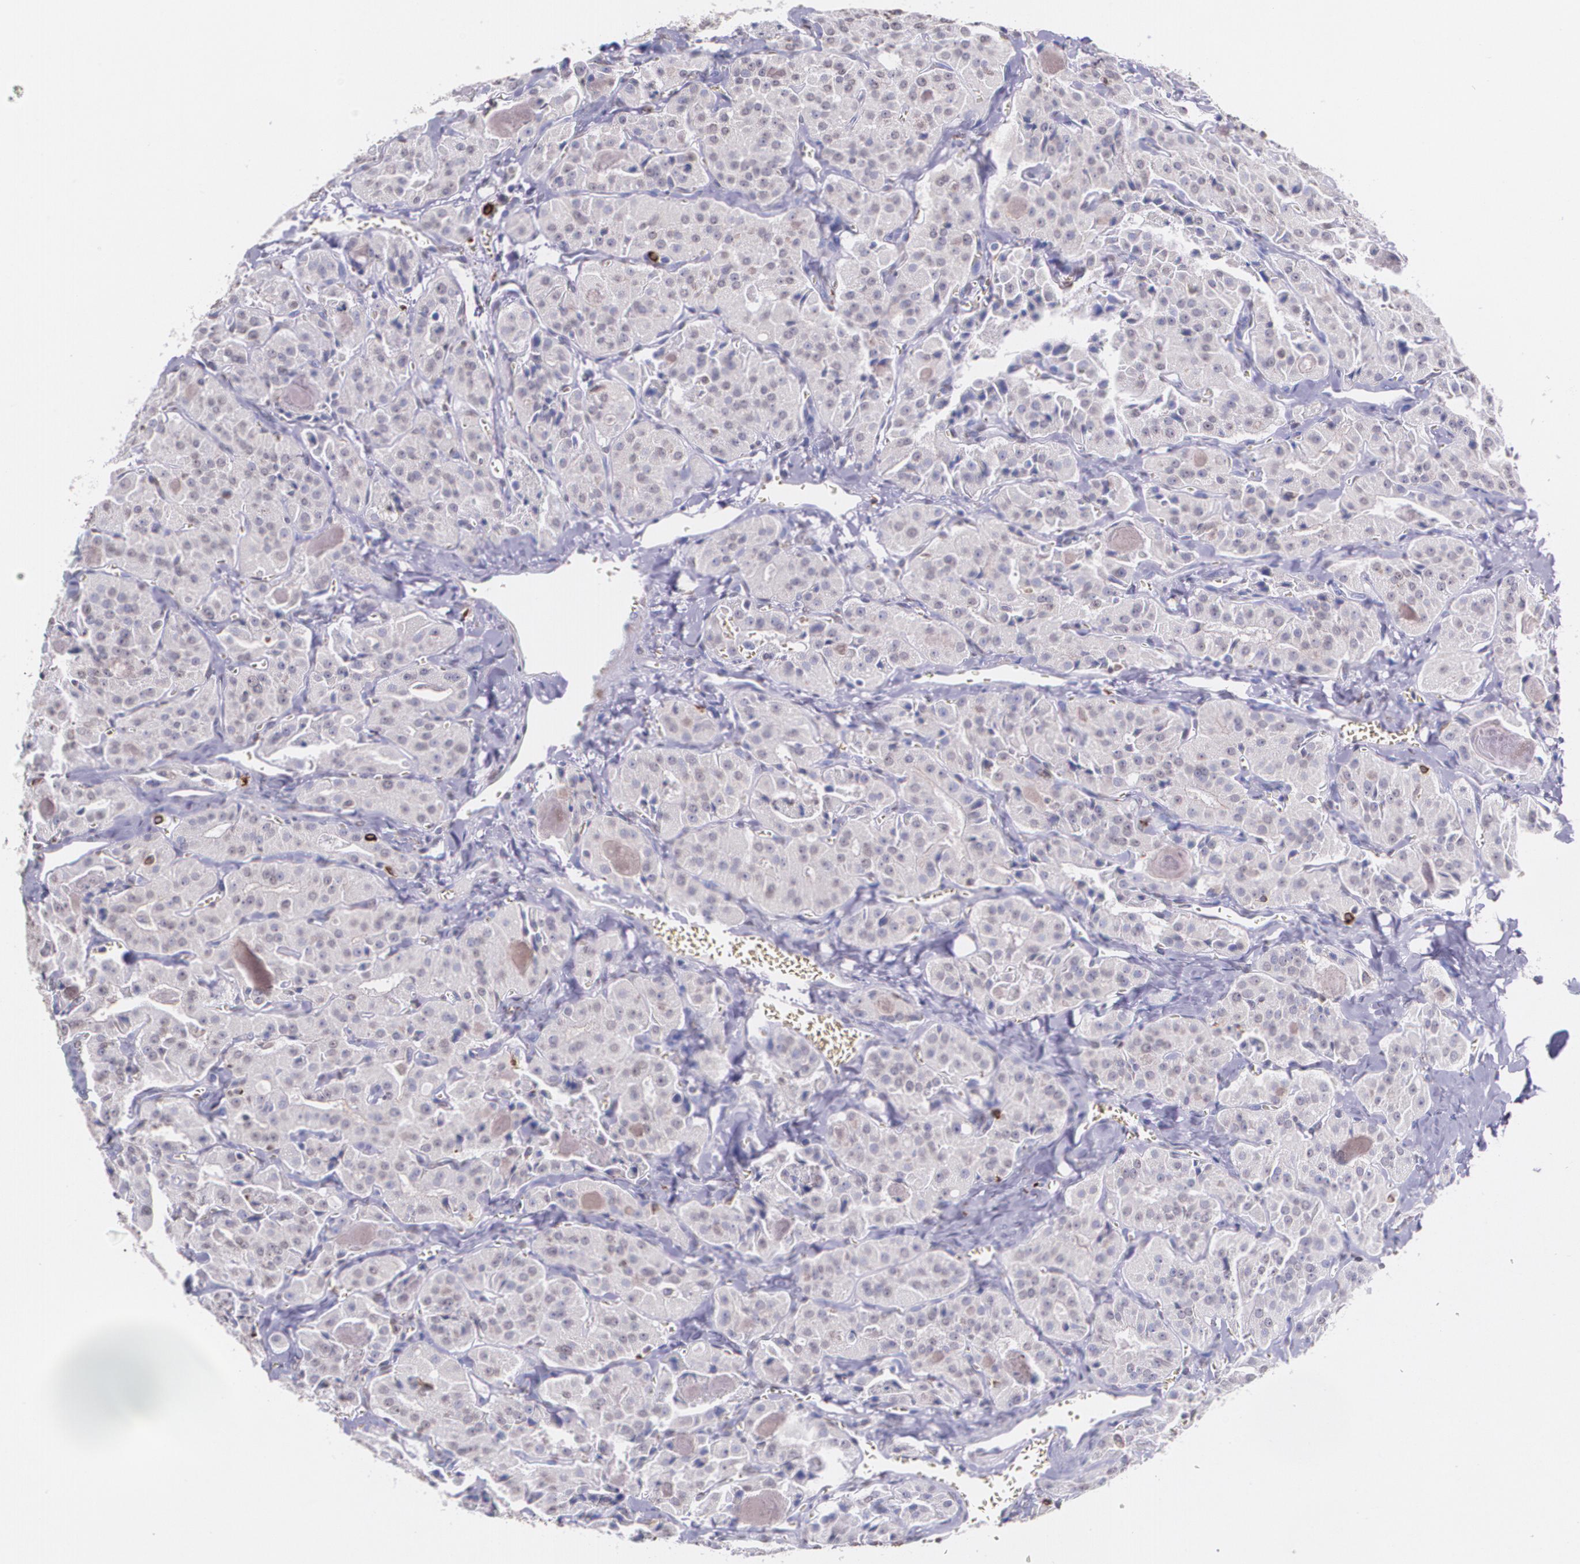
{"staining": {"intensity": "negative", "quantity": "none", "location": "none"}, "tissue": "thyroid cancer", "cell_type": "Tumor cells", "image_type": "cancer", "snomed": [{"axis": "morphology", "description": "Carcinoma, NOS"}, {"axis": "topography", "description": "Thyroid gland"}], "caption": "Immunohistochemical staining of carcinoma (thyroid) reveals no significant expression in tumor cells.", "gene": "RTN1", "patient": {"sex": "male", "age": 76}}